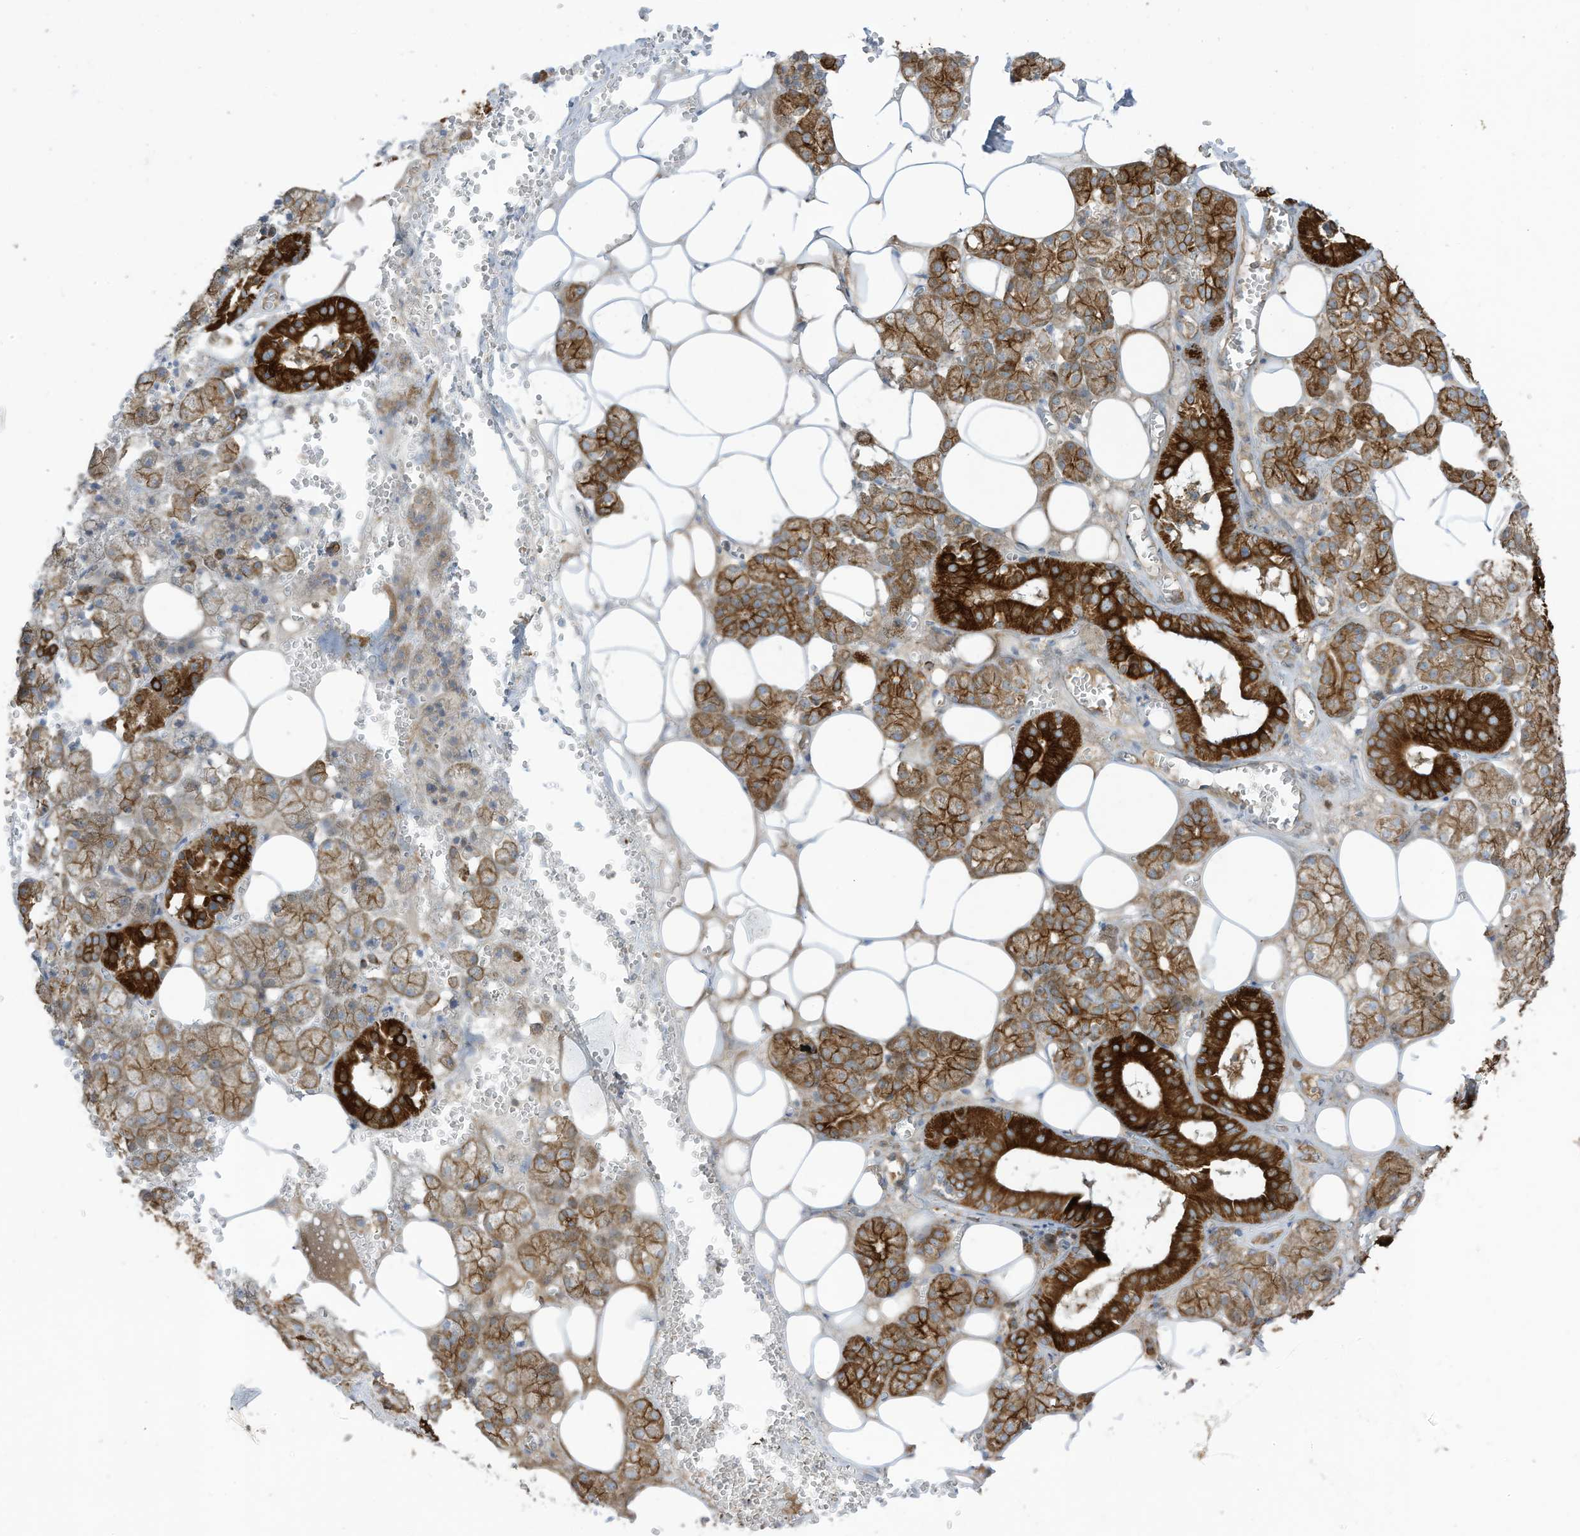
{"staining": {"intensity": "strong", "quantity": ">75%", "location": "cytoplasmic/membranous"}, "tissue": "salivary gland", "cell_type": "Glandular cells", "image_type": "normal", "snomed": [{"axis": "morphology", "description": "Normal tissue, NOS"}, {"axis": "topography", "description": "Salivary gland"}], "caption": "Immunohistochemistry (DAB) staining of unremarkable human salivary gland reveals strong cytoplasmic/membranous protein staining in about >75% of glandular cells.", "gene": "CGAS", "patient": {"sex": "male", "age": 62}}